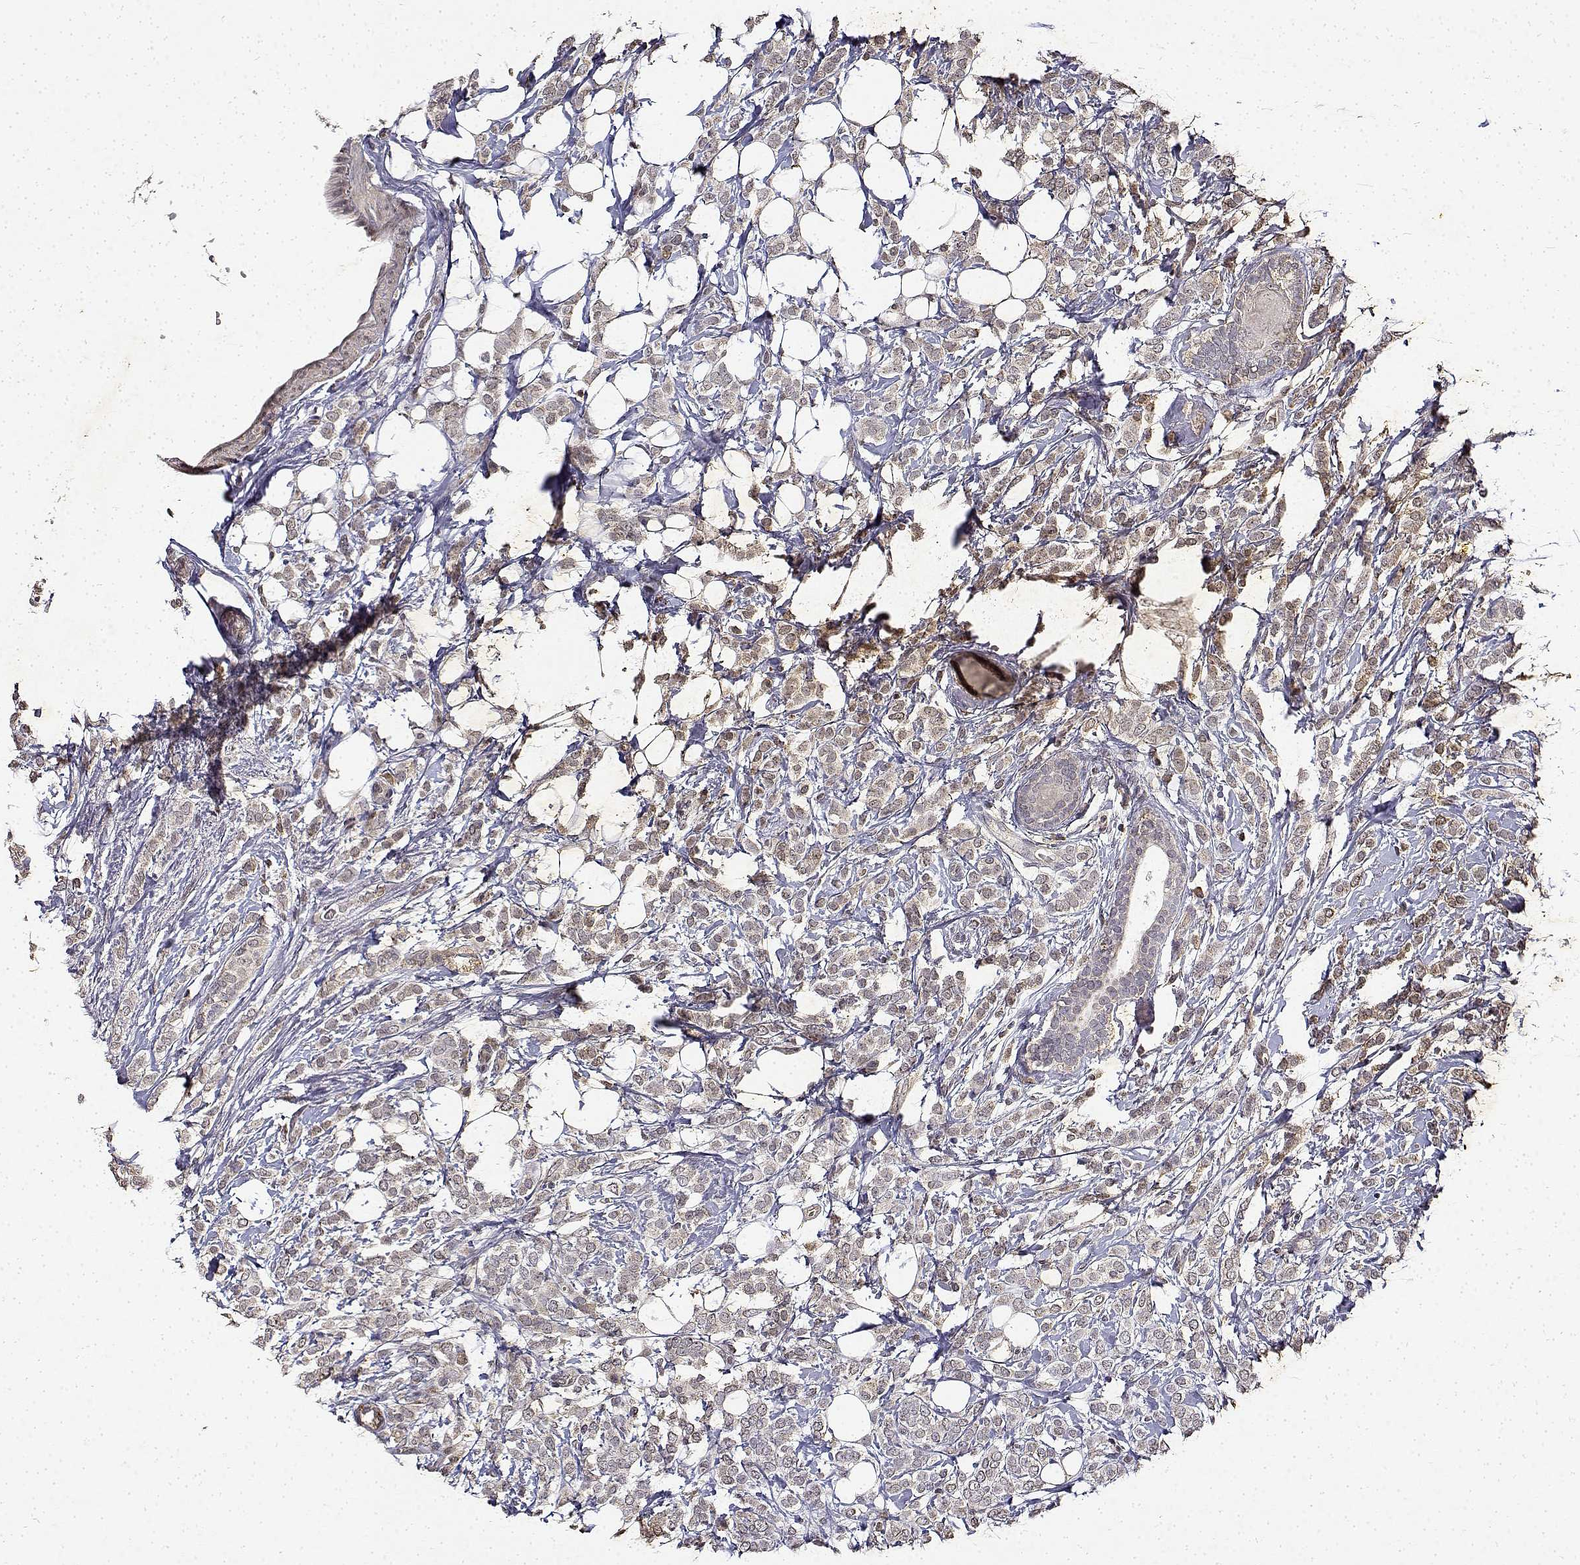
{"staining": {"intensity": "weak", "quantity": ">75%", "location": "cytoplasmic/membranous"}, "tissue": "breast cancer", "cell_type": "Tumor cells", "image_type": "cancer", "snomed": [{"axis": "morphology", "description": "Lobular carcinoma"}, {"axis": "topography", "description": "Breast"}], "caption": "Breast cancer (lobular carcinoma) tissue exhibits weak cytoplasmic/membranous positivity in about >75% of tumor cells, visualized by immunohistochemistry.", "gene": "BDNF", "patient": {"sex": "female", "age": 49}}